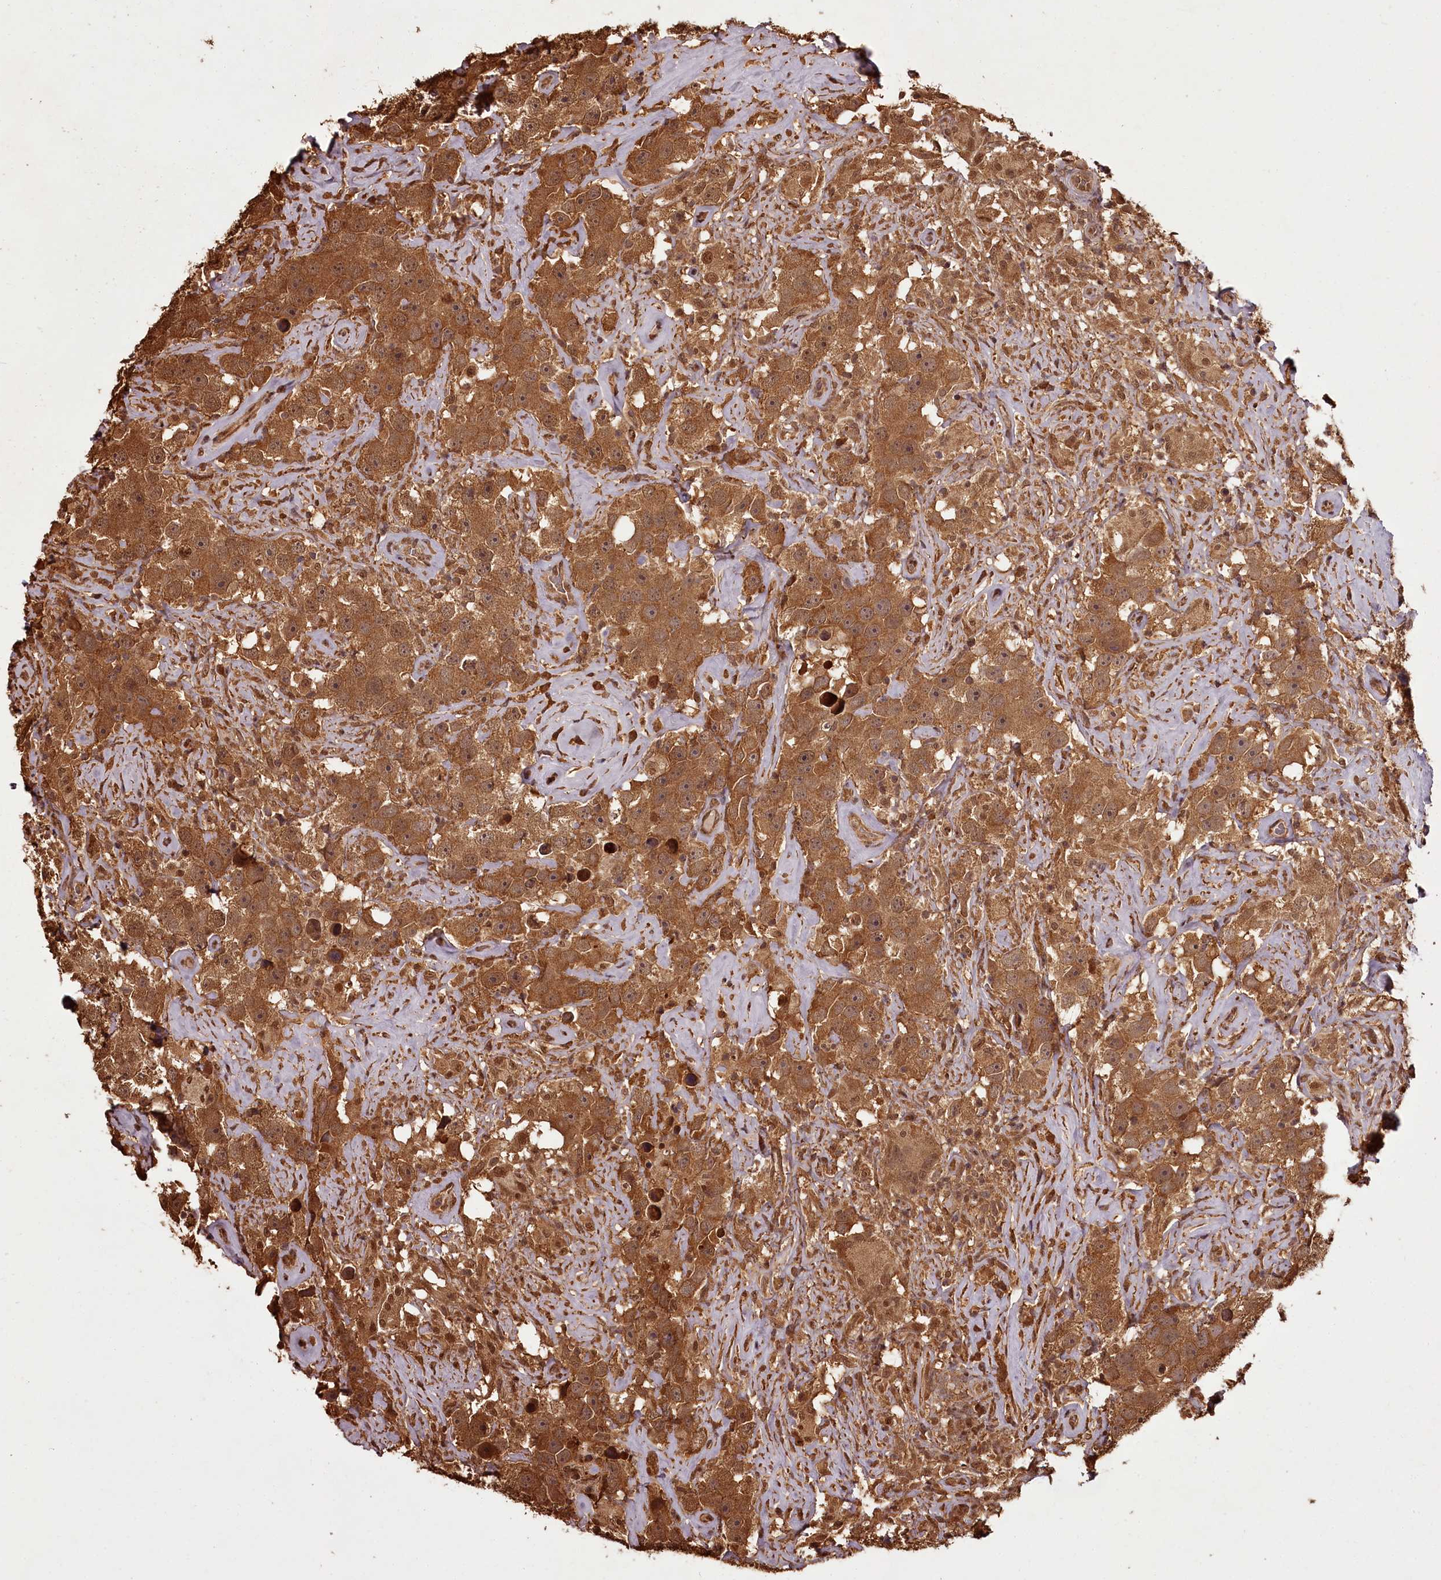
{"staining": {"intensity": "moderate", "quantity": ">75%", "location": "cytoplasmic/membranous"}, "tissue": "testis cancer", "cell_type": "Tumor cells", "image_type": "cancer", "snomed": [{"axis": "morphology", "description": "Seminoma, NOS"}, {"axis": "topography", "description": "Testis"}], "caption": "A micrograph showing moderate cytoplasmic/membranous staining in approximately >75% of tumor cells in seminoma (testis), as visualized by brown immunohistochemical staining.", "gene": "NPRL2", "patient": {"sex": "male", "age": 49}}